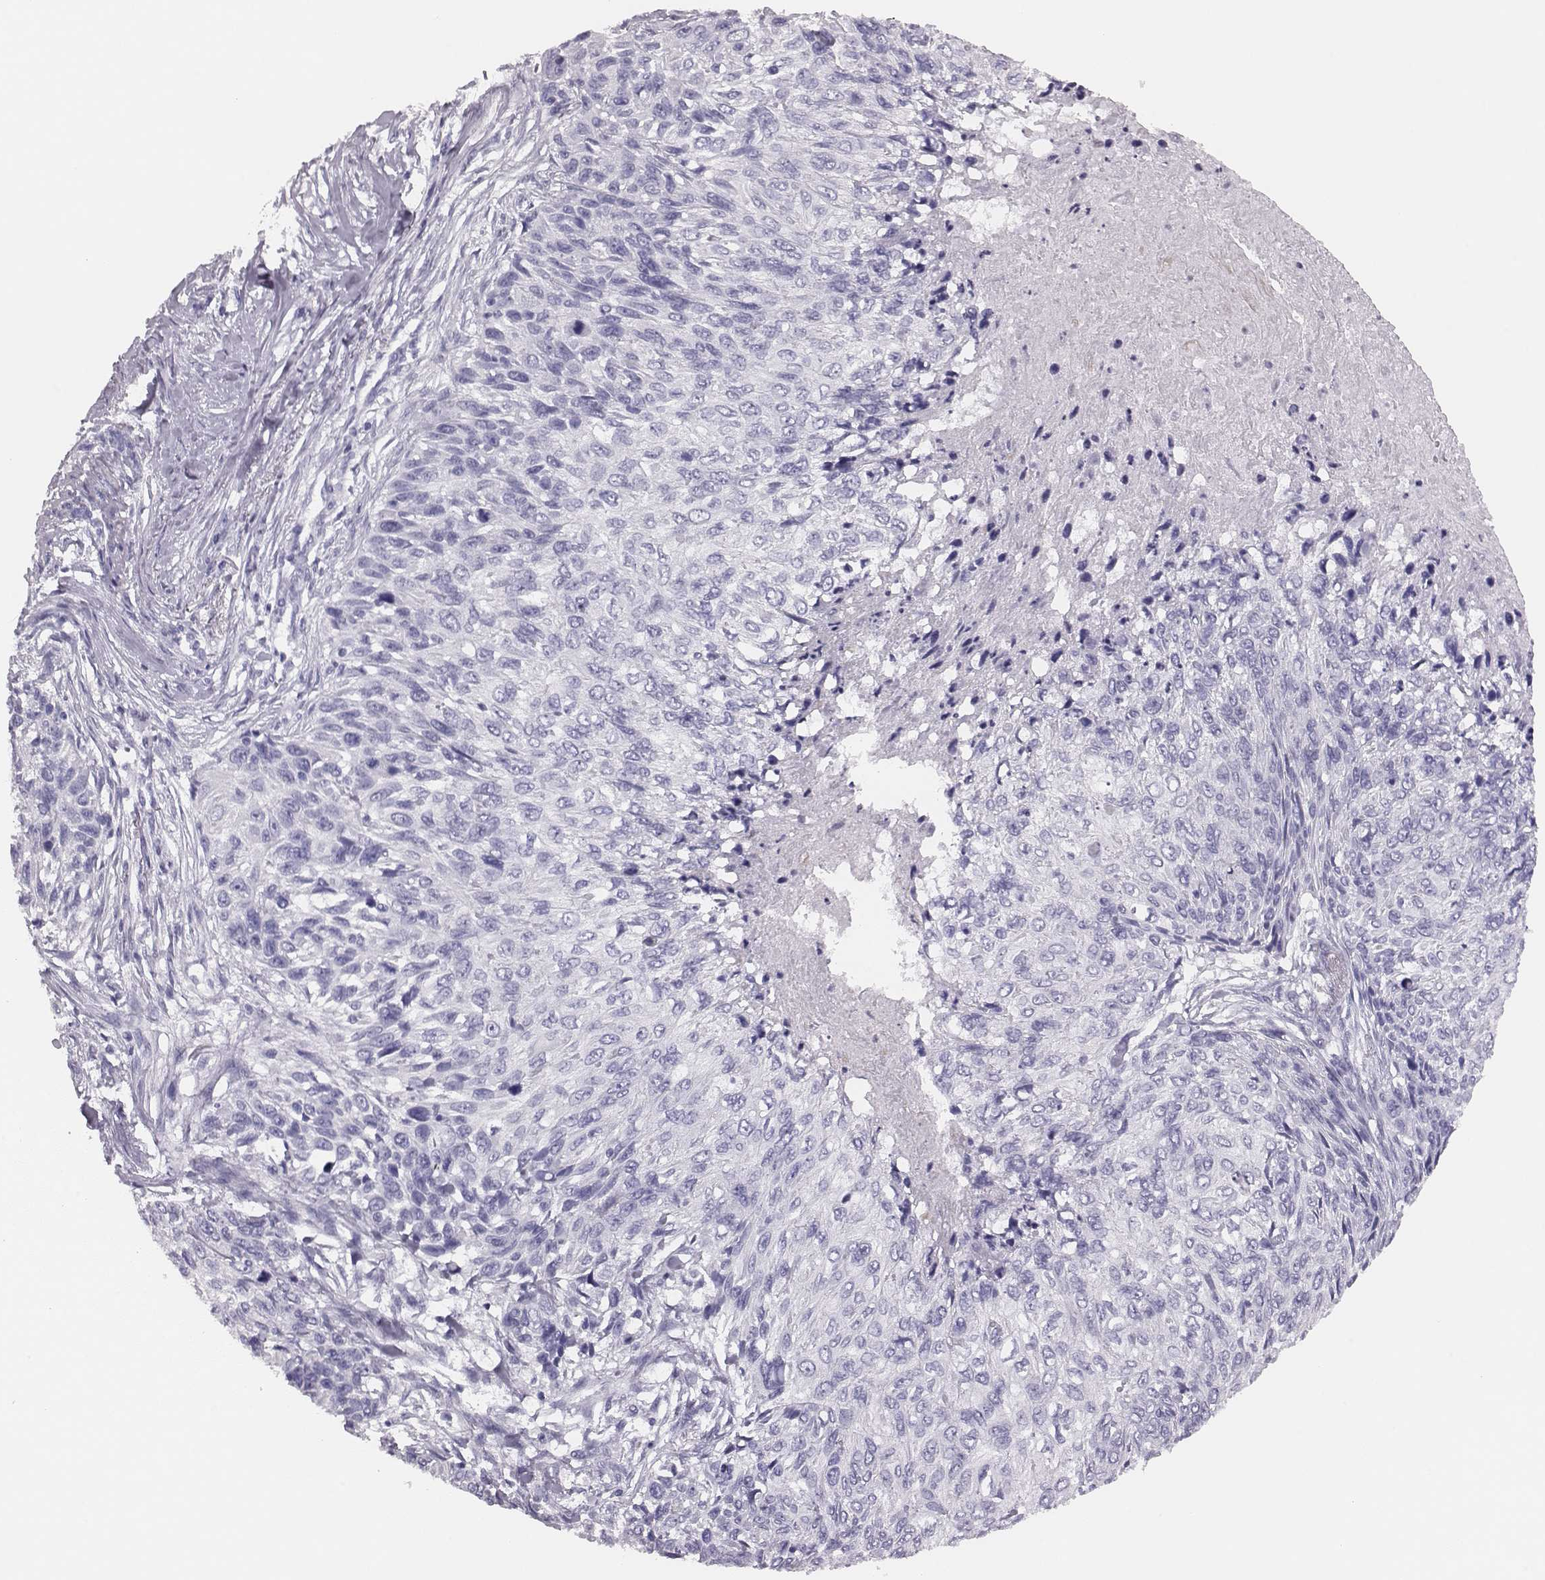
{"staining": {"intensity": "negative", "quantity": "none", "location": "none"}, "tissue": "skin cancer", "cell_type": "Tumor cells", "image_type": "cancer", "snomed": [{"axis": "morphology", "description": "Squamous cell carcinoma, NOS"}, {"axis": "topography", "description": "Skin"}], "caption": "This is an immunohistochemistry histopathology image of squamous cell carcinoma (skin). There is no staining in tumor cells.", "gene": "H1-6", "patient": {"sex": "male", "age": 92}}